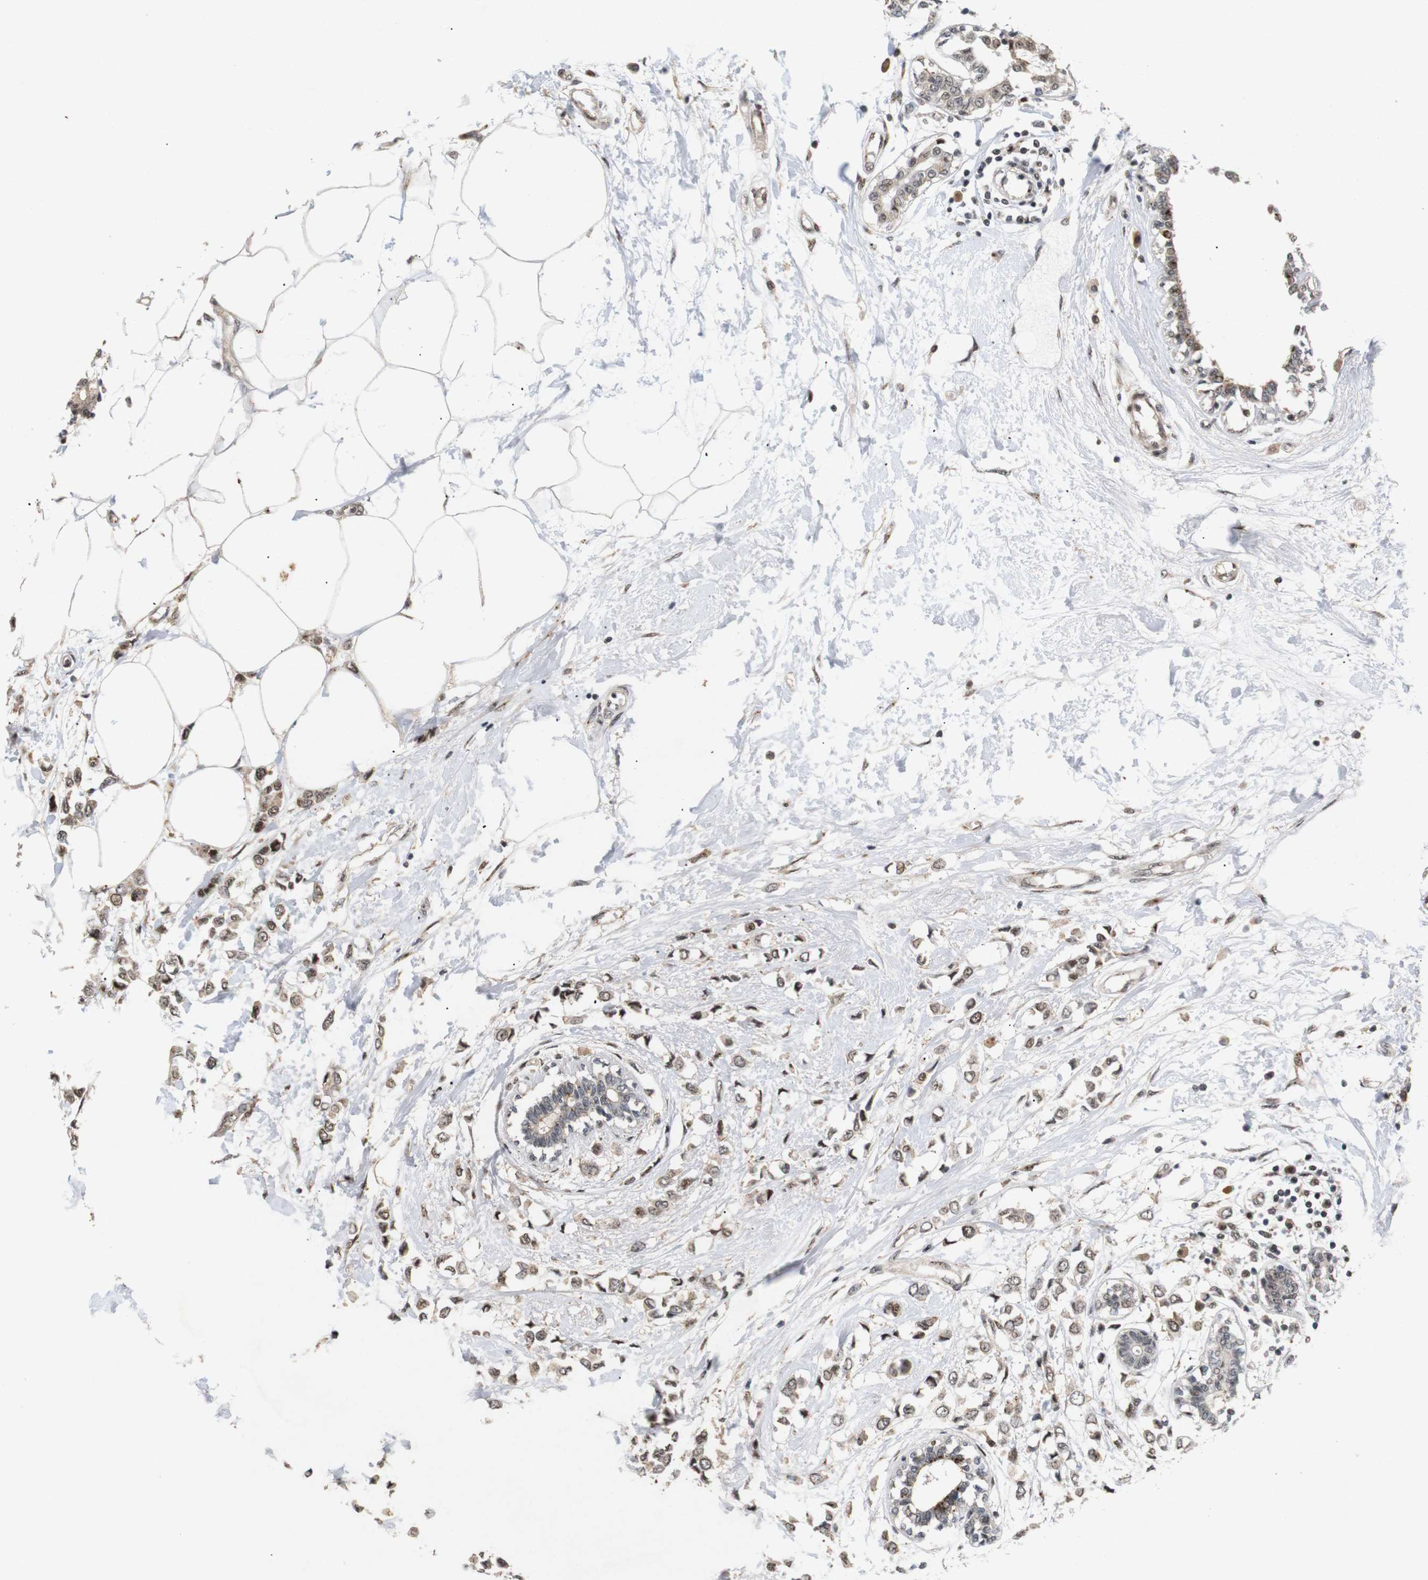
{"staining": {"intensity": "moderate", "quantity": ">75%", "location": "cytoplasmic/membranous,nuclear"}, "tissue": "breast cancer", "cell_type": "Tumor cells", "image_type": "cancer", "snomed": [{"axis": "morphology", "description": "Lobular carcinoma"}, {"axis": "topography", "description": "Breast"}], "caption": "A medium amount of moderate cytoplasmic/membranous and nuclear positivity is seen in about >75% of tumor cells in breast lobular carcinoma tissue.", "gene": "PYM1", "patient": {"sex": "female", "age": 51}}